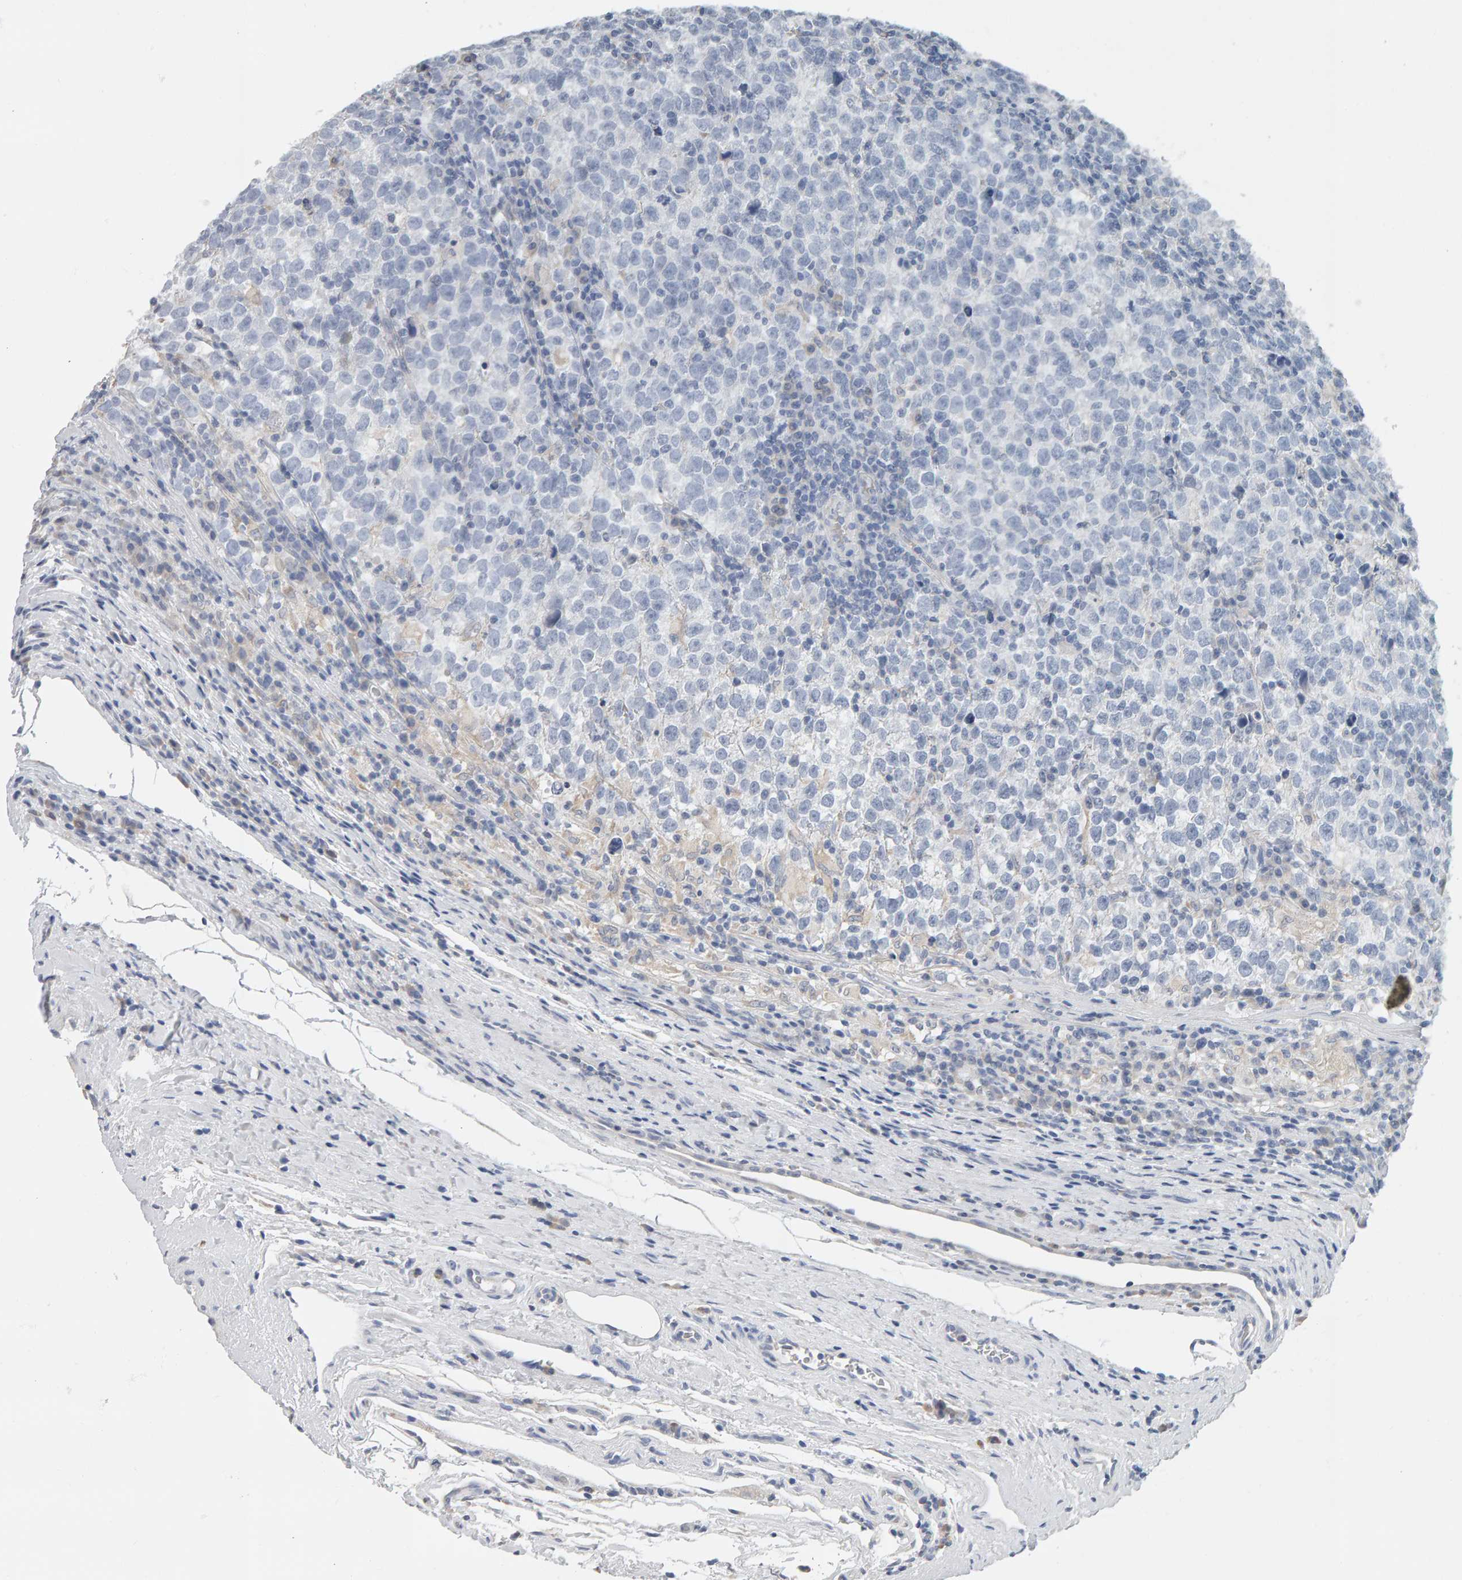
{"staining": {"intensity": "negative", "quantity": "none", "location": "none"}, "tissue": "testis cancer", "cell_type": "Tumor cells", "image_type": "cancer", "snomed": [{"axis": "morphology", "description": "Normal tissue, NOS"}, {"axis": "morphology", "description": "Seminoma, NOS"}, {"axis": "topography", "description": "Testis"}], "caption": "Seminoma (testis) was stained to show a protein in brown. There is no significant staining in tumor cells. (DAB IHC, high magnification).", "gene": "ADHFE1", "patient": {"sex": "male", "age": 43}}